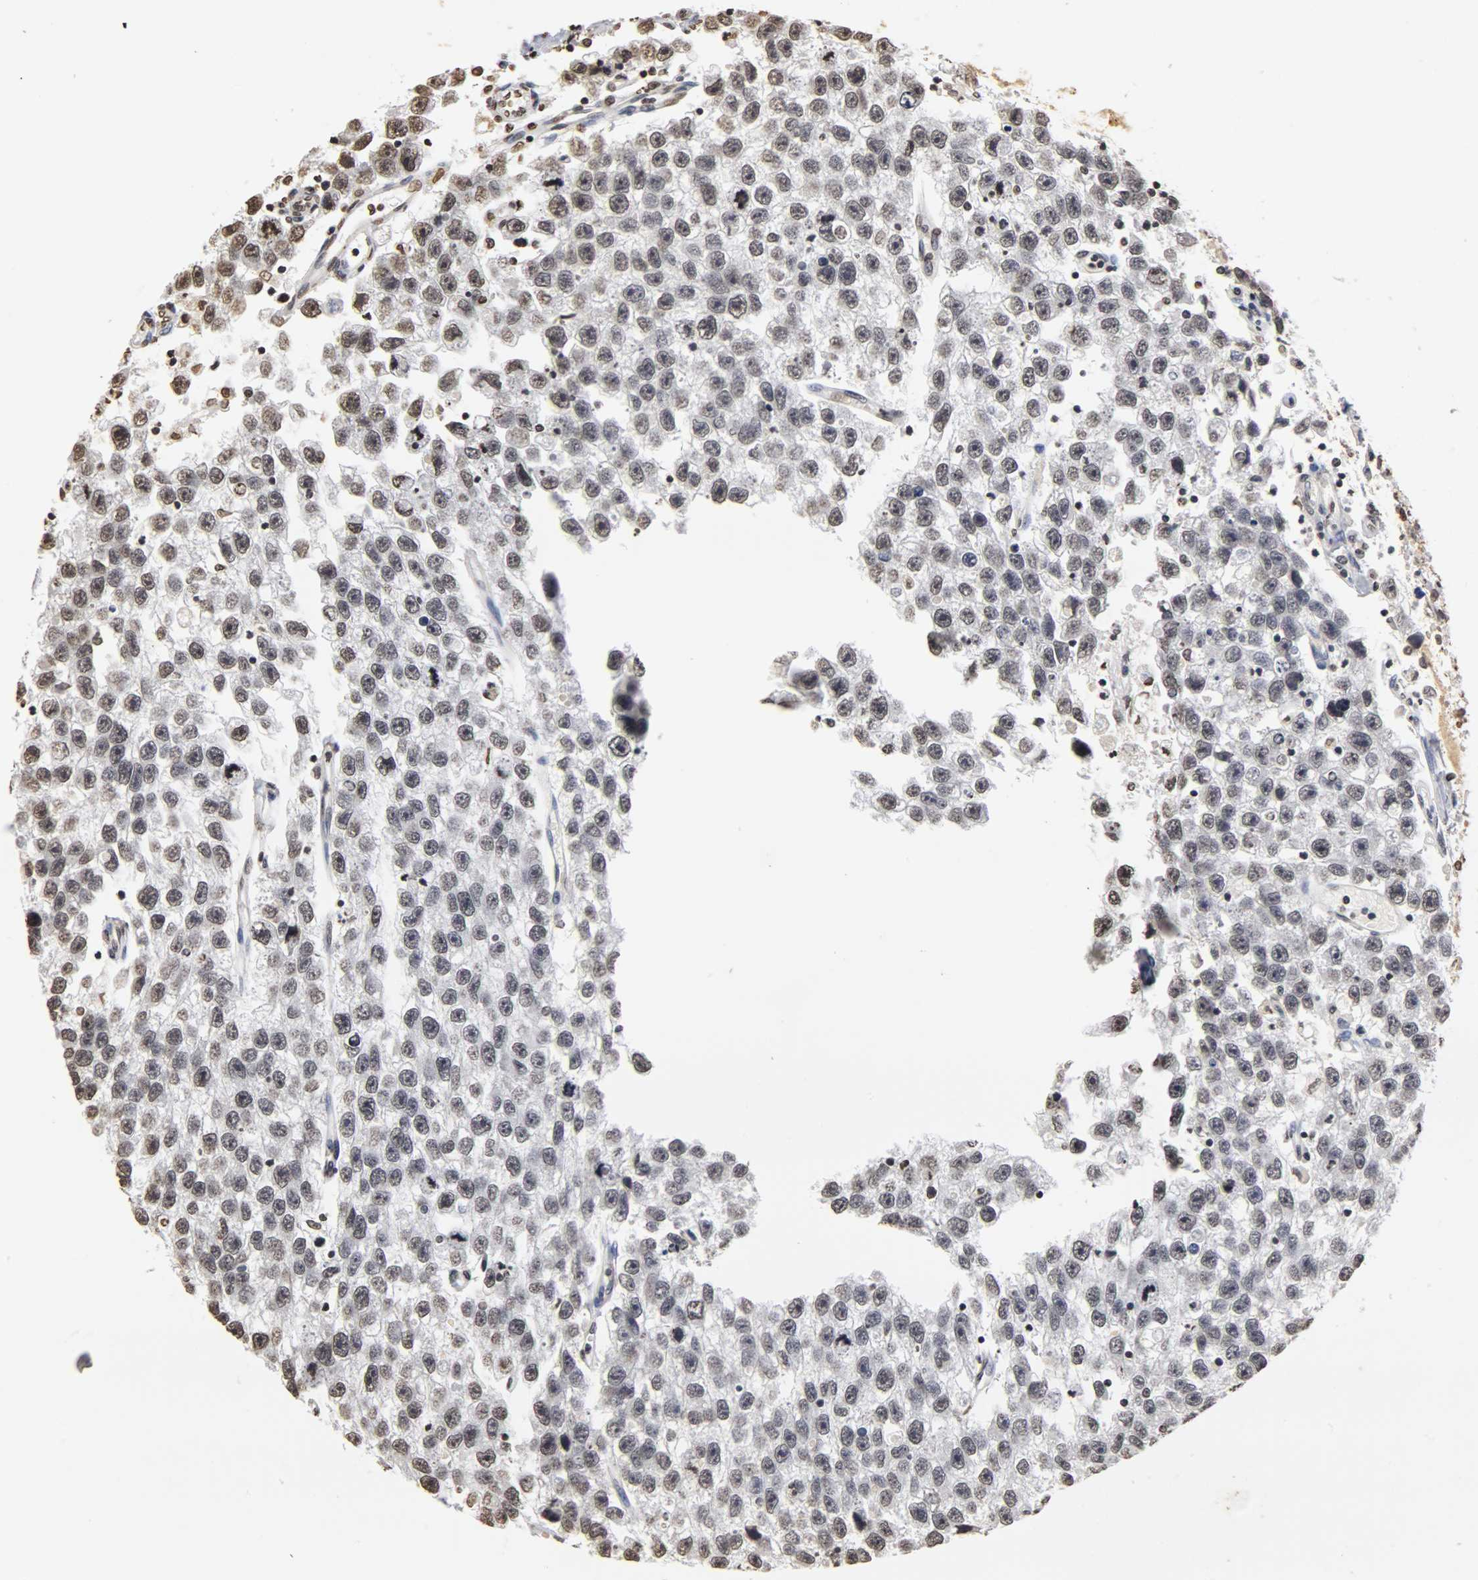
{"staining": {"intensity": "weak", "quantity": "<25%", "location": "nuclear"}, "tissue": "testis cancer", "cell_type": "Tumor cells", "image_type": "cancer", "snomed": [{"axis": "morphology", "description": "Seminoma, NOS"}, {"axis": "topography", "description": "Testis"}], "caption": "Immunohistochemistry (IHC) image of neoplastic tissue: testis seminoma stained with DAB (3,3'-diaminobenzidine) reveals no significant protein staining in tumor cells.", "gene": "ERCC2", "patient": {"sex": "male", "age": 33}}